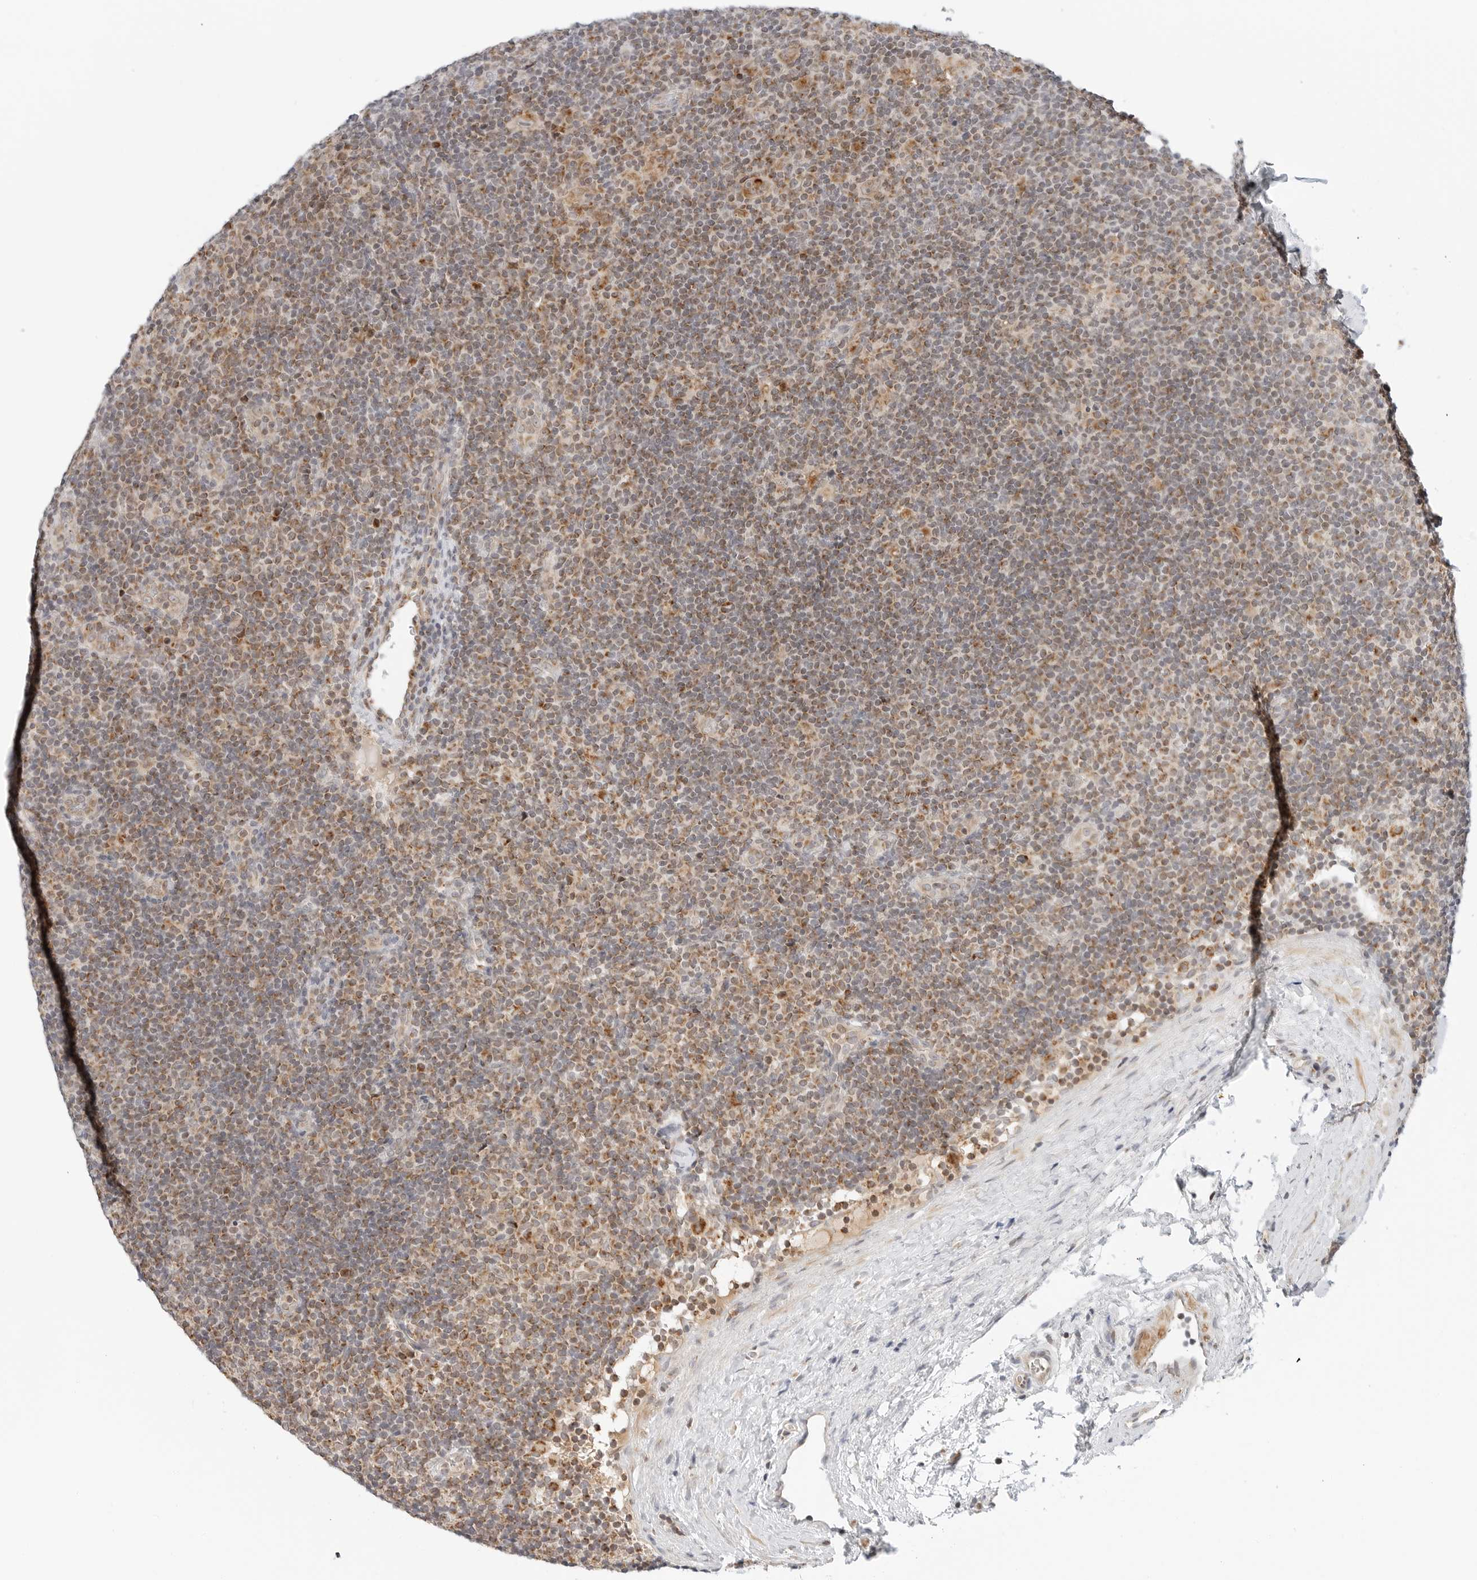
{"staining": {"intensity": "moderate", "quantity": ">75%", "location": "cytoplasmic/membranous"}, "tissue": "lymphoma", "cell_type": "Tumor cells", "image_type": "cancer", "snomed": [{"axis": "morphology", "description": "Hodgkin's disease, NOS"}, {"axis": "topography", "description": "Lymph node"}], "caption": "Lymphoma tissue shows moderate cytoplasmic/membranous expression in approximately >75% of tumor cells The protein is shown in brown color, while the nuclei are stained blue.", "gene": "DYRK4", "patient": {"sex": "female", "age": 57}}